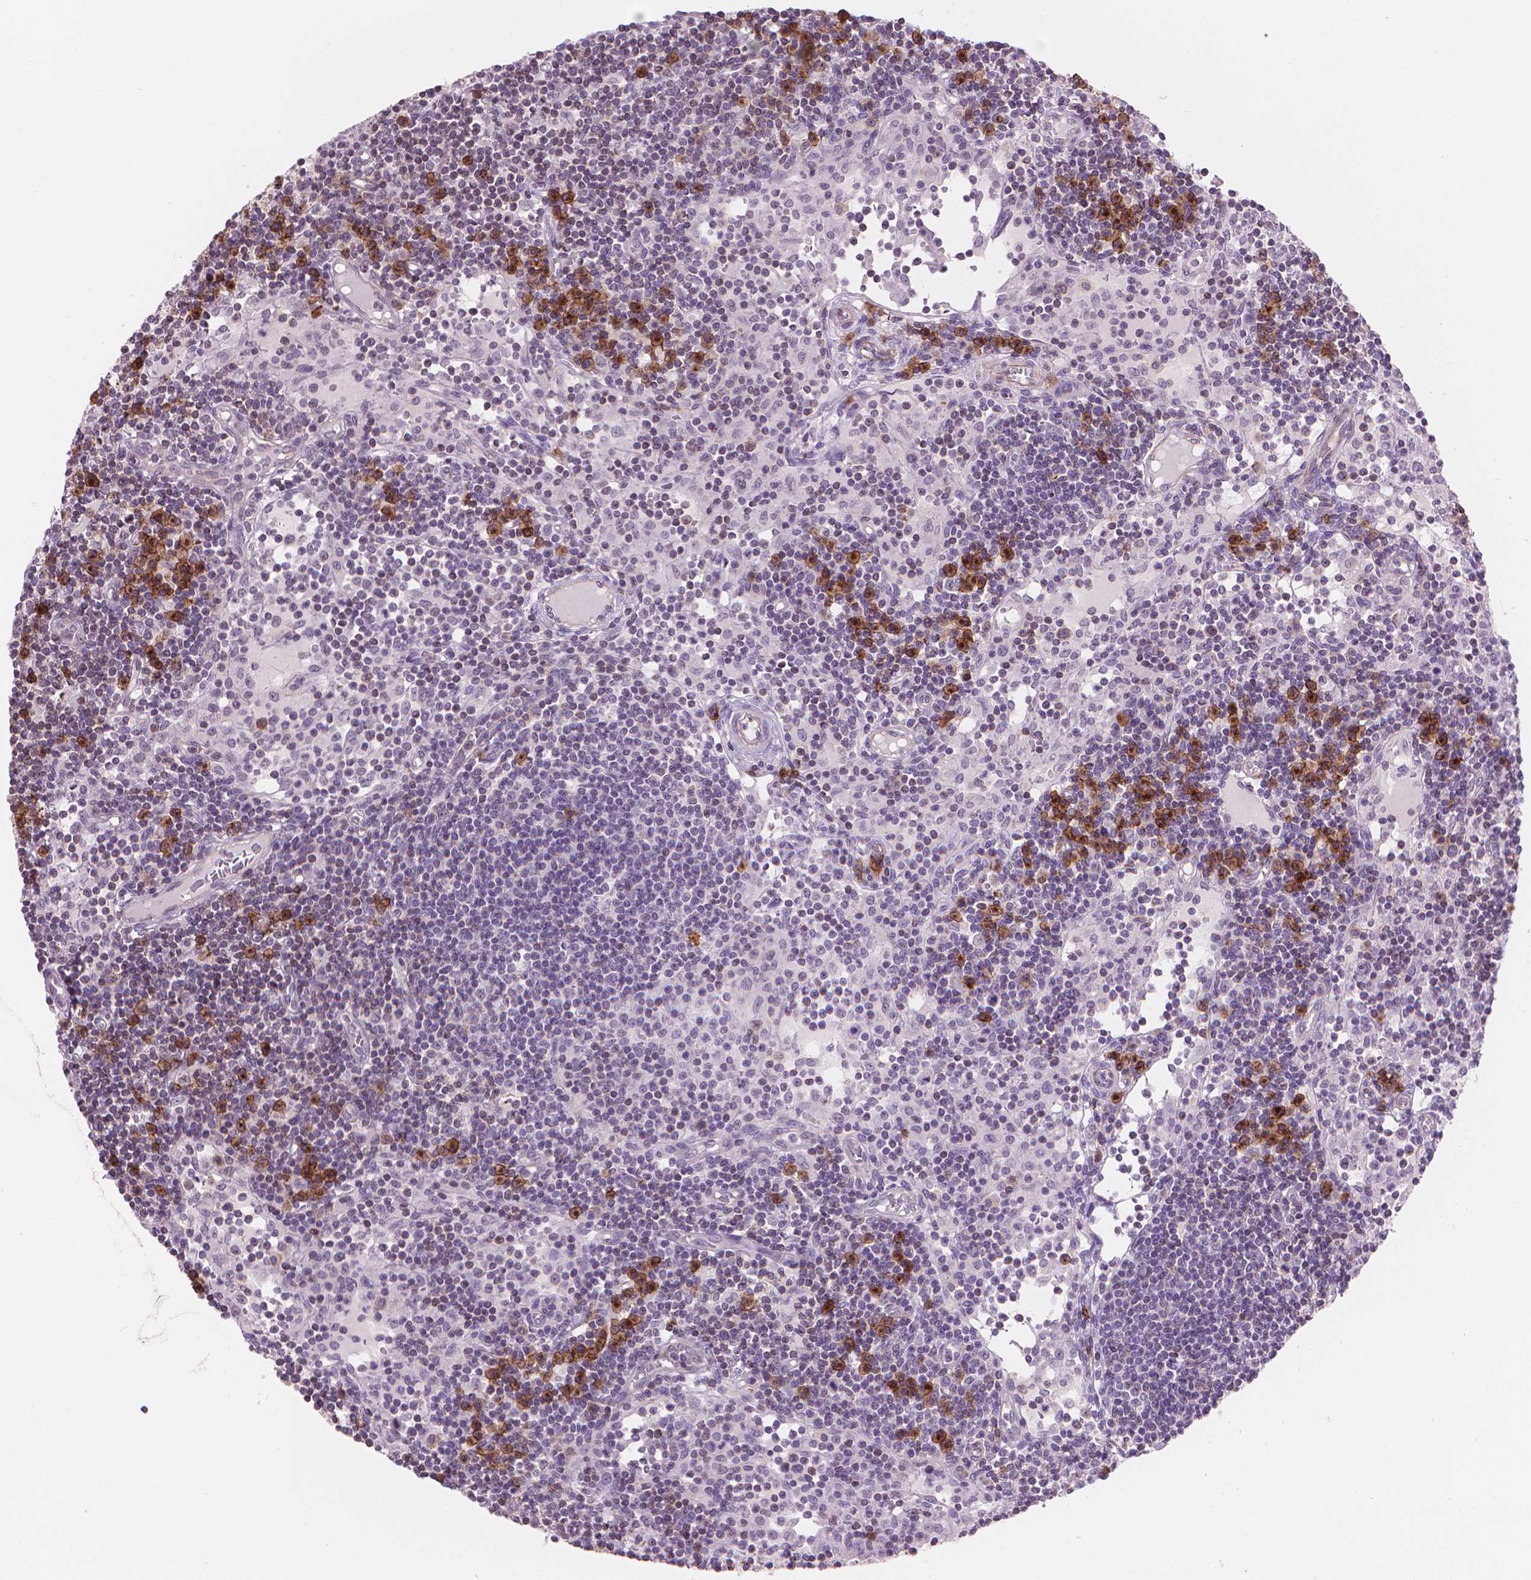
{"staining": {"intensity": "moderate", "quantity": "<25%", "location": "cytoplasmic/membranous"}, "tissue": "lymph node", "cell_type": "Germinal center cells", "image_type": "normal", "snomed": [{"axis": "morphology", "description": "Normal tissue, NOS"}, {"axis": "topography", "description": "Lymph node"}], "caption": "An image showing moderate cytoplasmic/membranous expression in approximately <25% of germinal center cells in benign lymph node, as visualized by brown immunohistochemical staining.", "gene": "TMEM184A", "patient": {"sex": "female", "age": 72}}